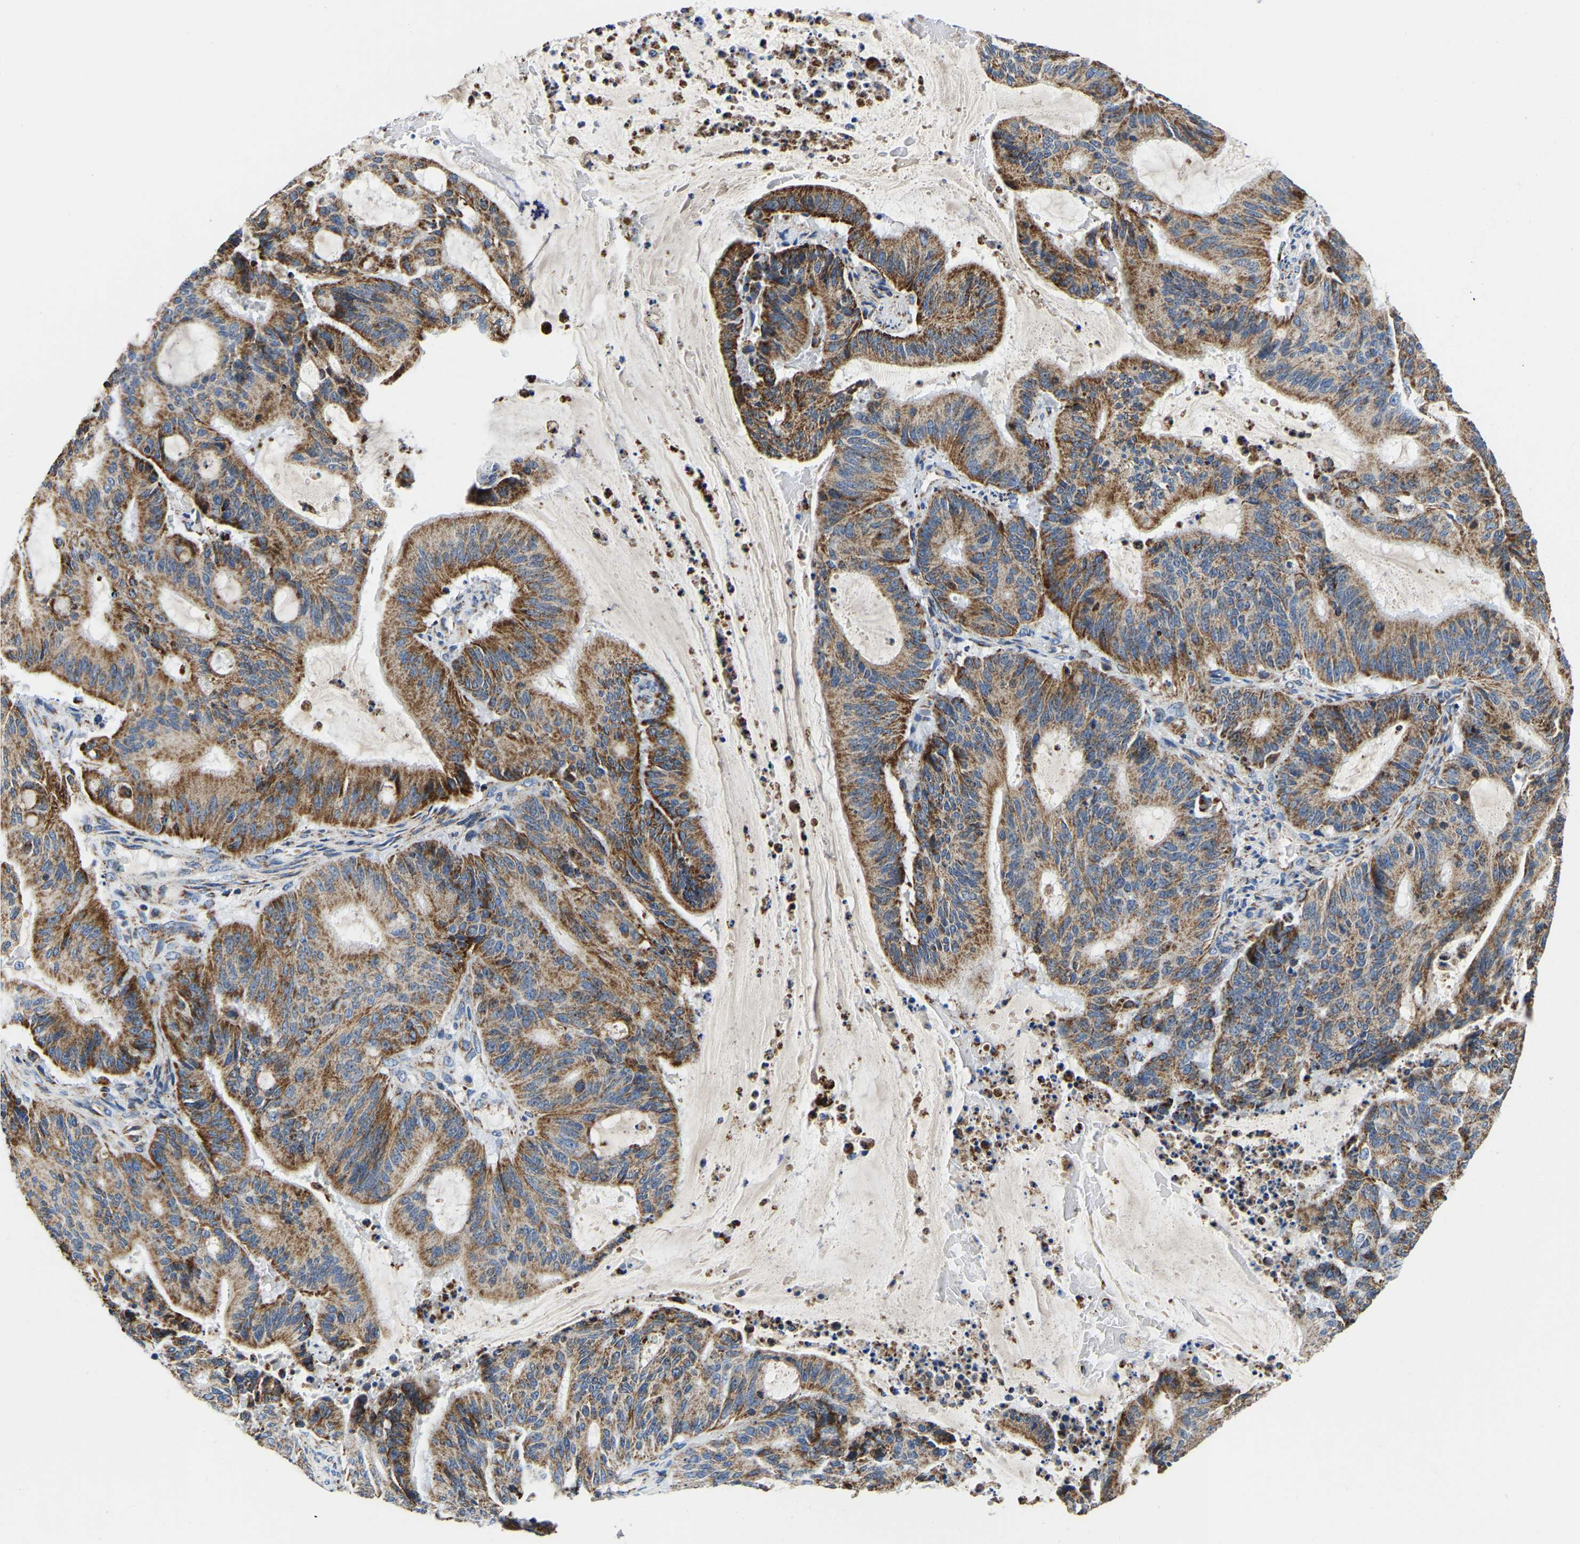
{"staining": {"intensity": "moderate", "quantity": ">75%", "location": "cytoplasmic/membranous"}, "tissue": "liver cancer", "cell_type": "Tumor cells", "image_type": "cancer", "snomed": [{"axis": "morphology", "description": "Normal tissue, NOS"}, {"axis": "morphology", "description": "Cholangiocarcinoma"}, {"axis": "topography", "description": "Liver"}, {"axis": "topography", "description": "Peripheral nerve tissue"}], "caption": "IHC photomicrograph of human liver cancer stained for a protein (brown), which displays medium levels of moderate cytoplasmic/membranous positivity in about >75% of tumor cells.", "gene": "SFXN1", "patient": {"sex": "female", "age": 73}}